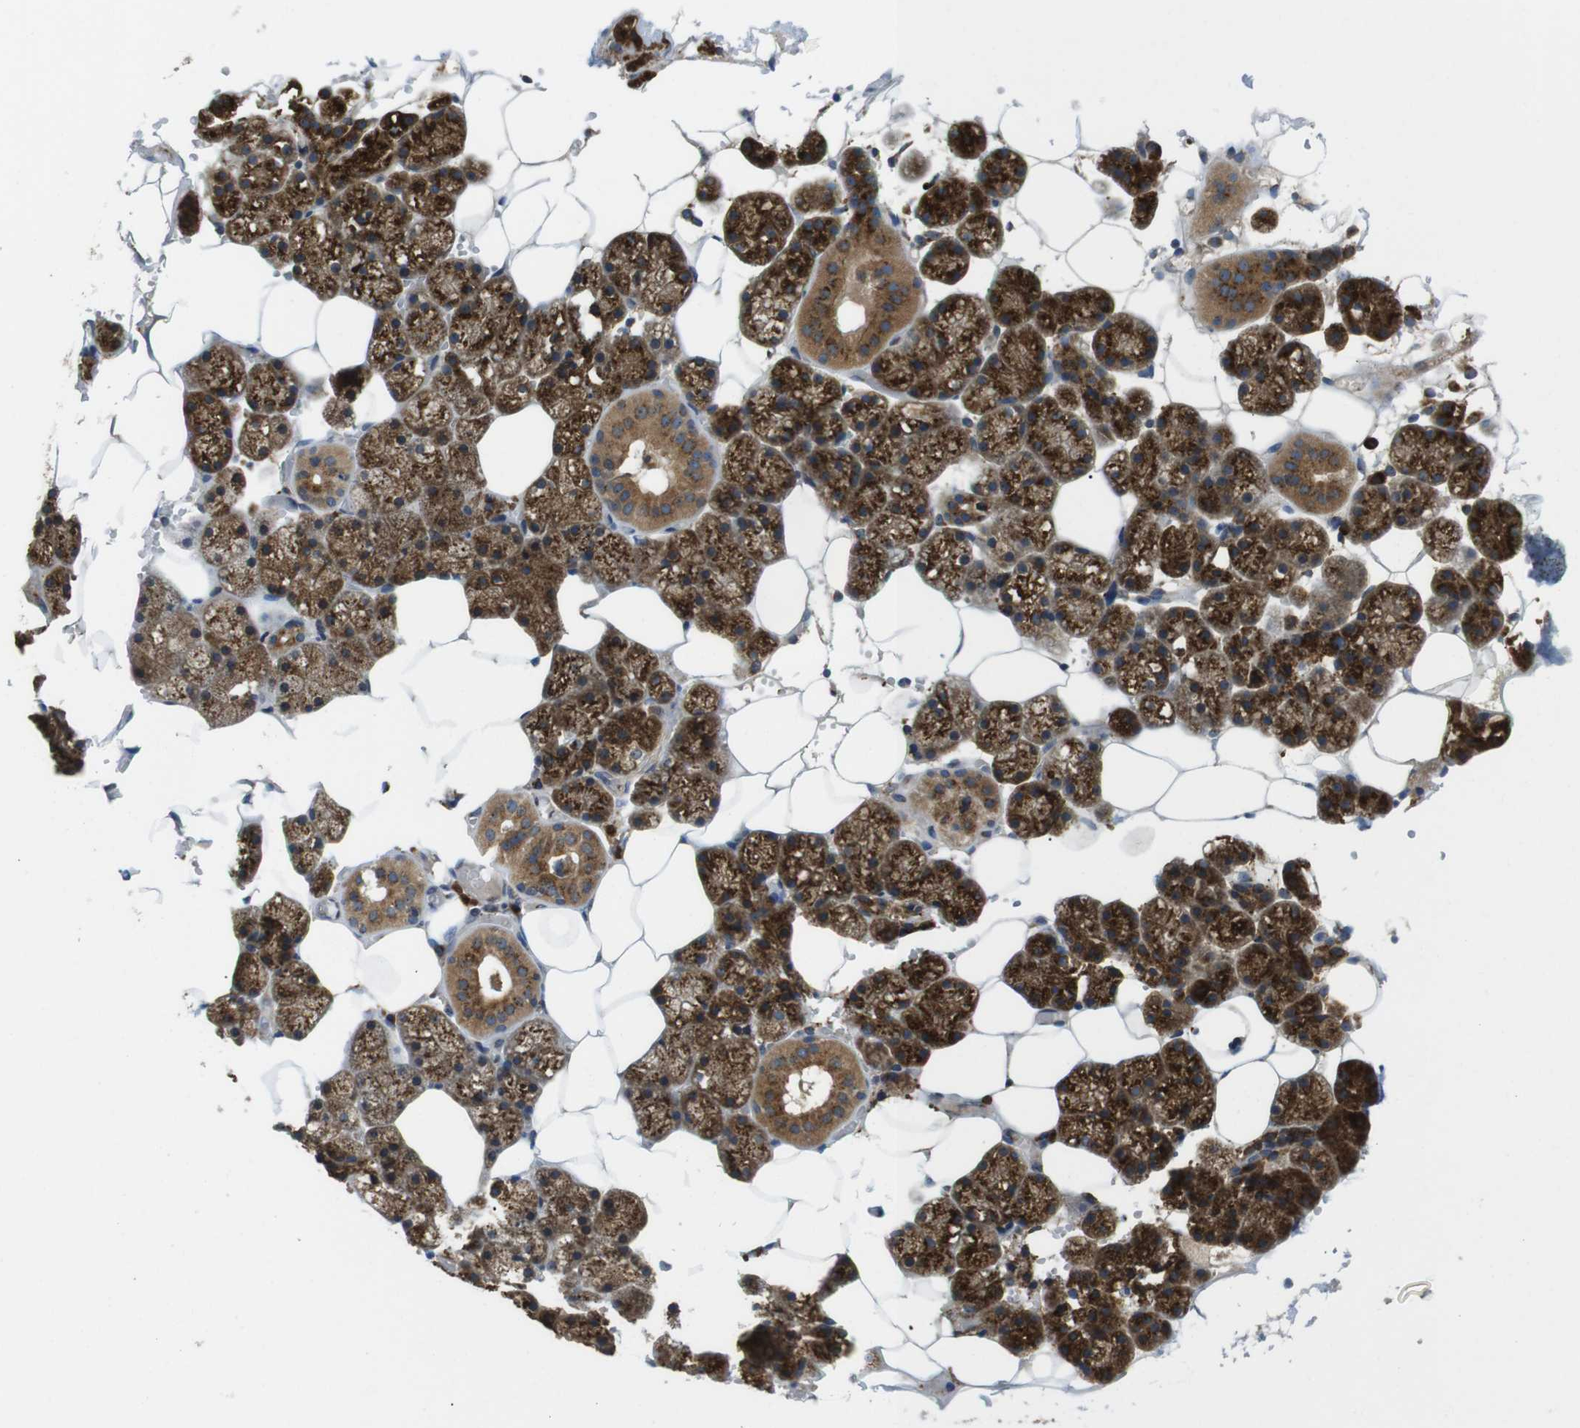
{"staining": {"intensity": "strong", "quantity": ">75%", "location": "cytoplasmic/membranous"}, "tissue": "salivary gland", "cell_type": "Glandular cells", "image_type": "normal", "snomed": [{"axis": "morphology", "description": "Normal tissue, NOS"}, {"axis": "topography", "description": "Salivary gland"}], "caption": "Protein expression analysis of benign human salivary gland reveals strong cytoplasmic/membranous positivity in approximately >75% of glandular cells.", "gene": "TMEM143", "patient": {"sex": "male", "age": 62}}